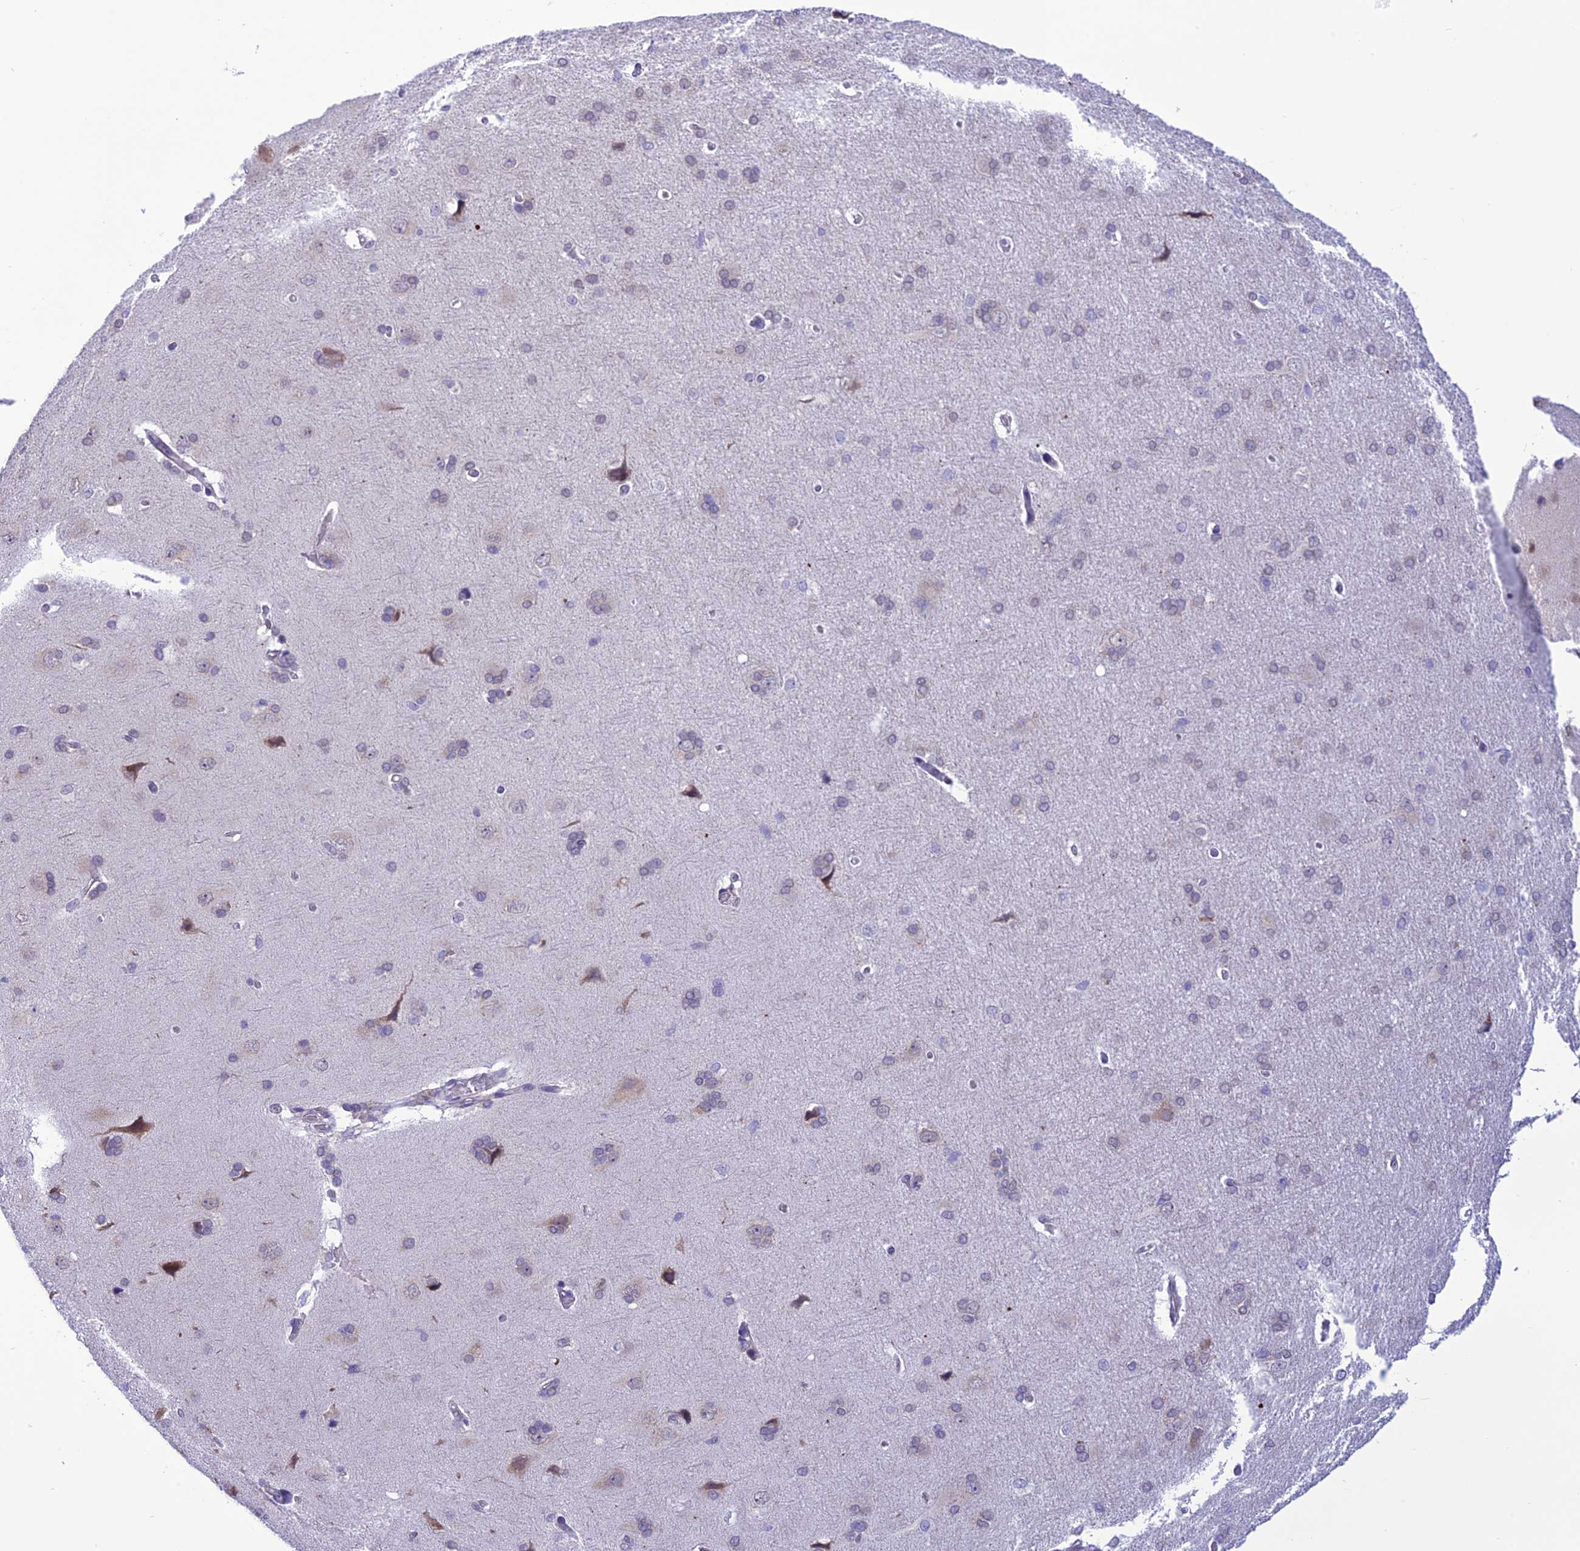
{"staining": {"intensity": "negative", "quantity": "none", "location": "none"}, "tissue": "cerebral cortex", "cell_type": "Endothelial cells", "image_type": "normal", "snomed": [{"axis": "morphology", "description": "Normal tissue, NOS"}, {"axis": "topography", "description": "Cerebral cortex"}], "caption": "Benign cerebral cortex was stained to show a protein in brown. There is no significant staining in endothelial cells. The staining was performed using DAB to visualize the protein expression in brown, while the nuclei were stained in blue with hematoxylin (Magnification: 20x).", "gene": "RNF126", "patient": {"sex": "male", "age": 62}}